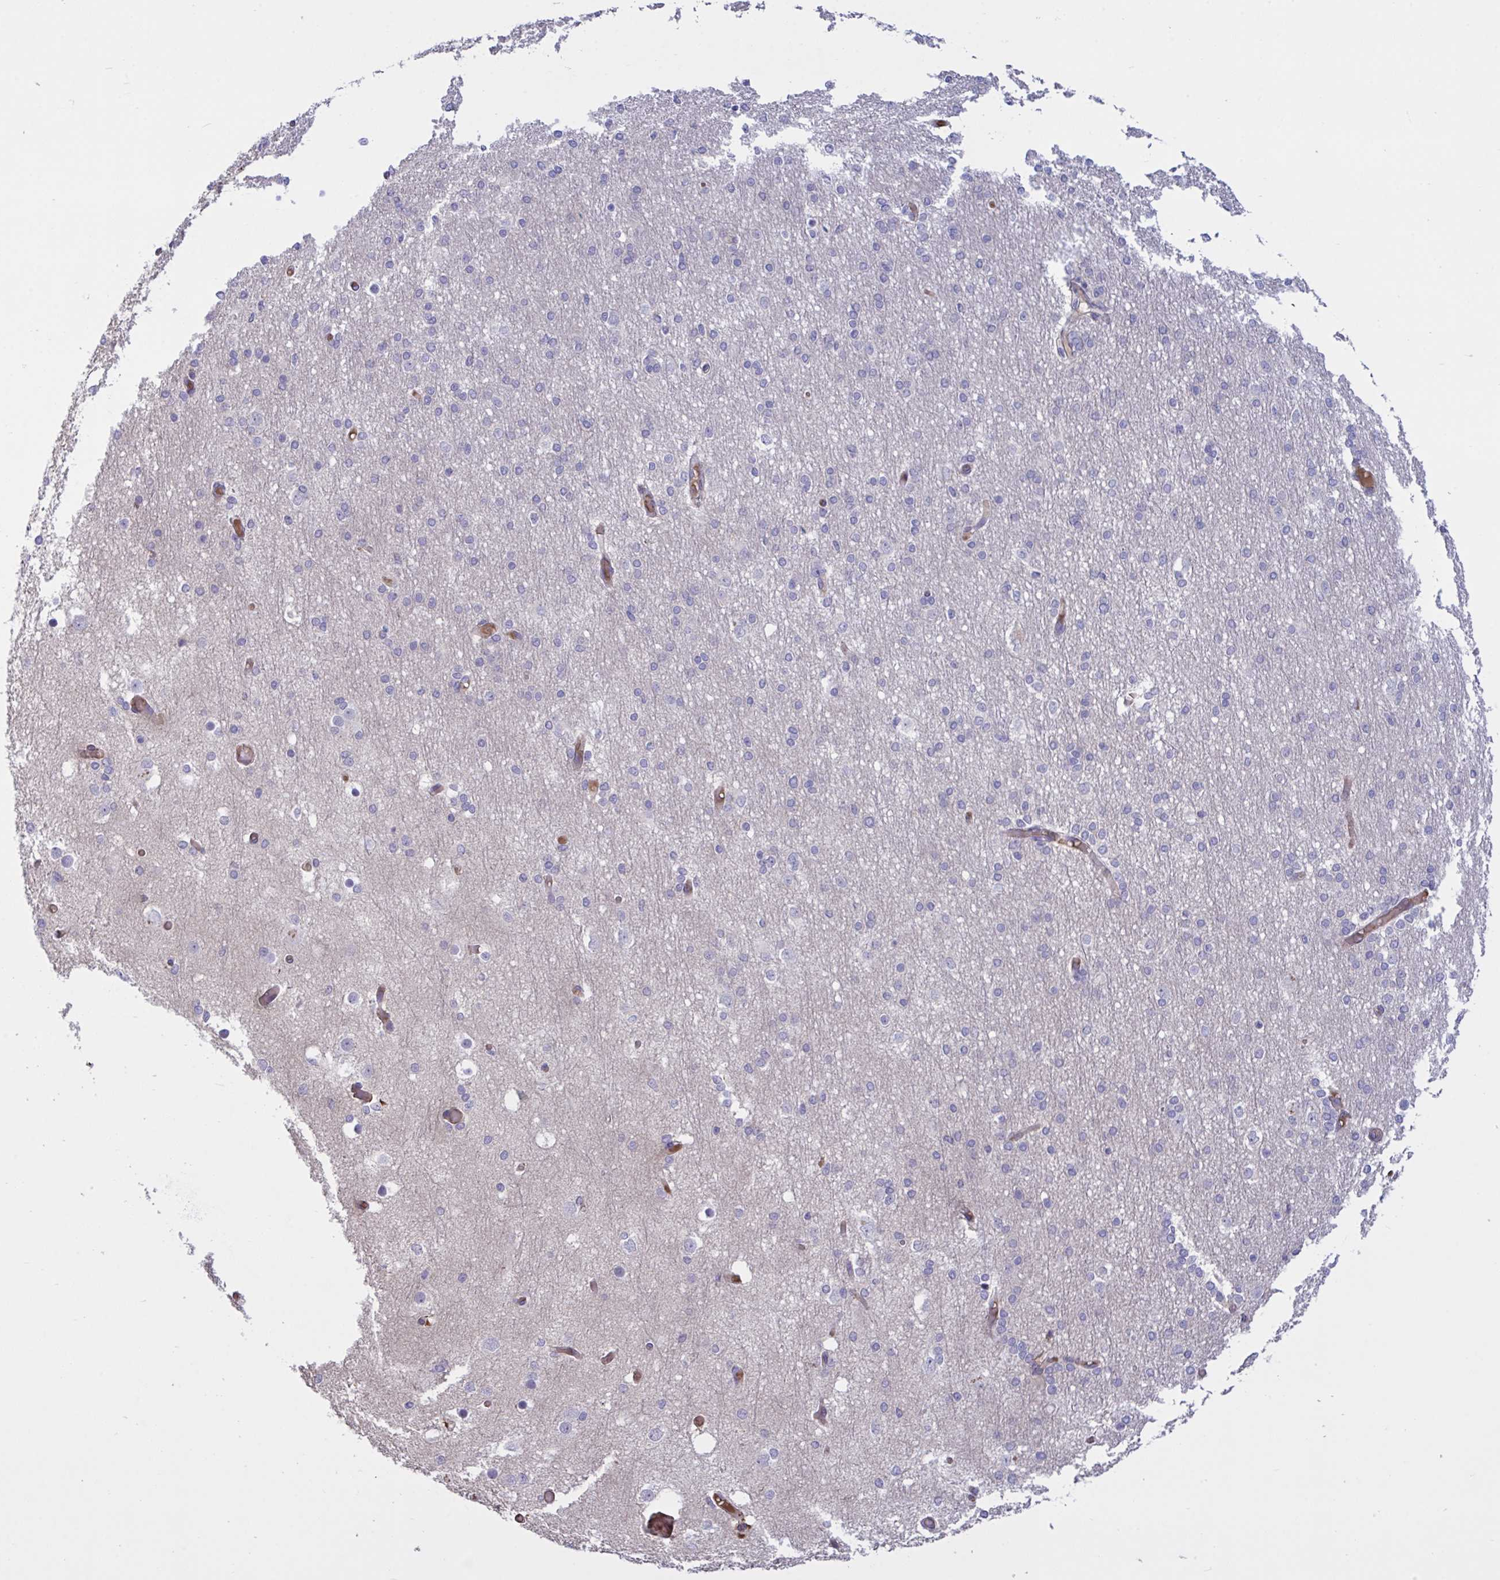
{"staining": {"intensity": "moderate", "quantity": "<25%", "location": "cytoplasmic/membranous"}, "tissue": "cerebral cortex", "cell_type": "Endothelial cells", "image_type": "normal", "snomed": [{"axis": "morphology", "description": "Normal tissue, NOS"}, {"axis": "morphology", "description": "Inflammation, NOS"}, {"axis": "topography", "description": "Cerebral cortex"}], "caption": "Immunohistochemistry of normal human cerebral cortex demonstrates low levels of moderate cytoplasmic/membranous positivity in about <25% of endothelial cells.", "gene": "VWC2", "patient": {"sex": "male", "age": 6}}